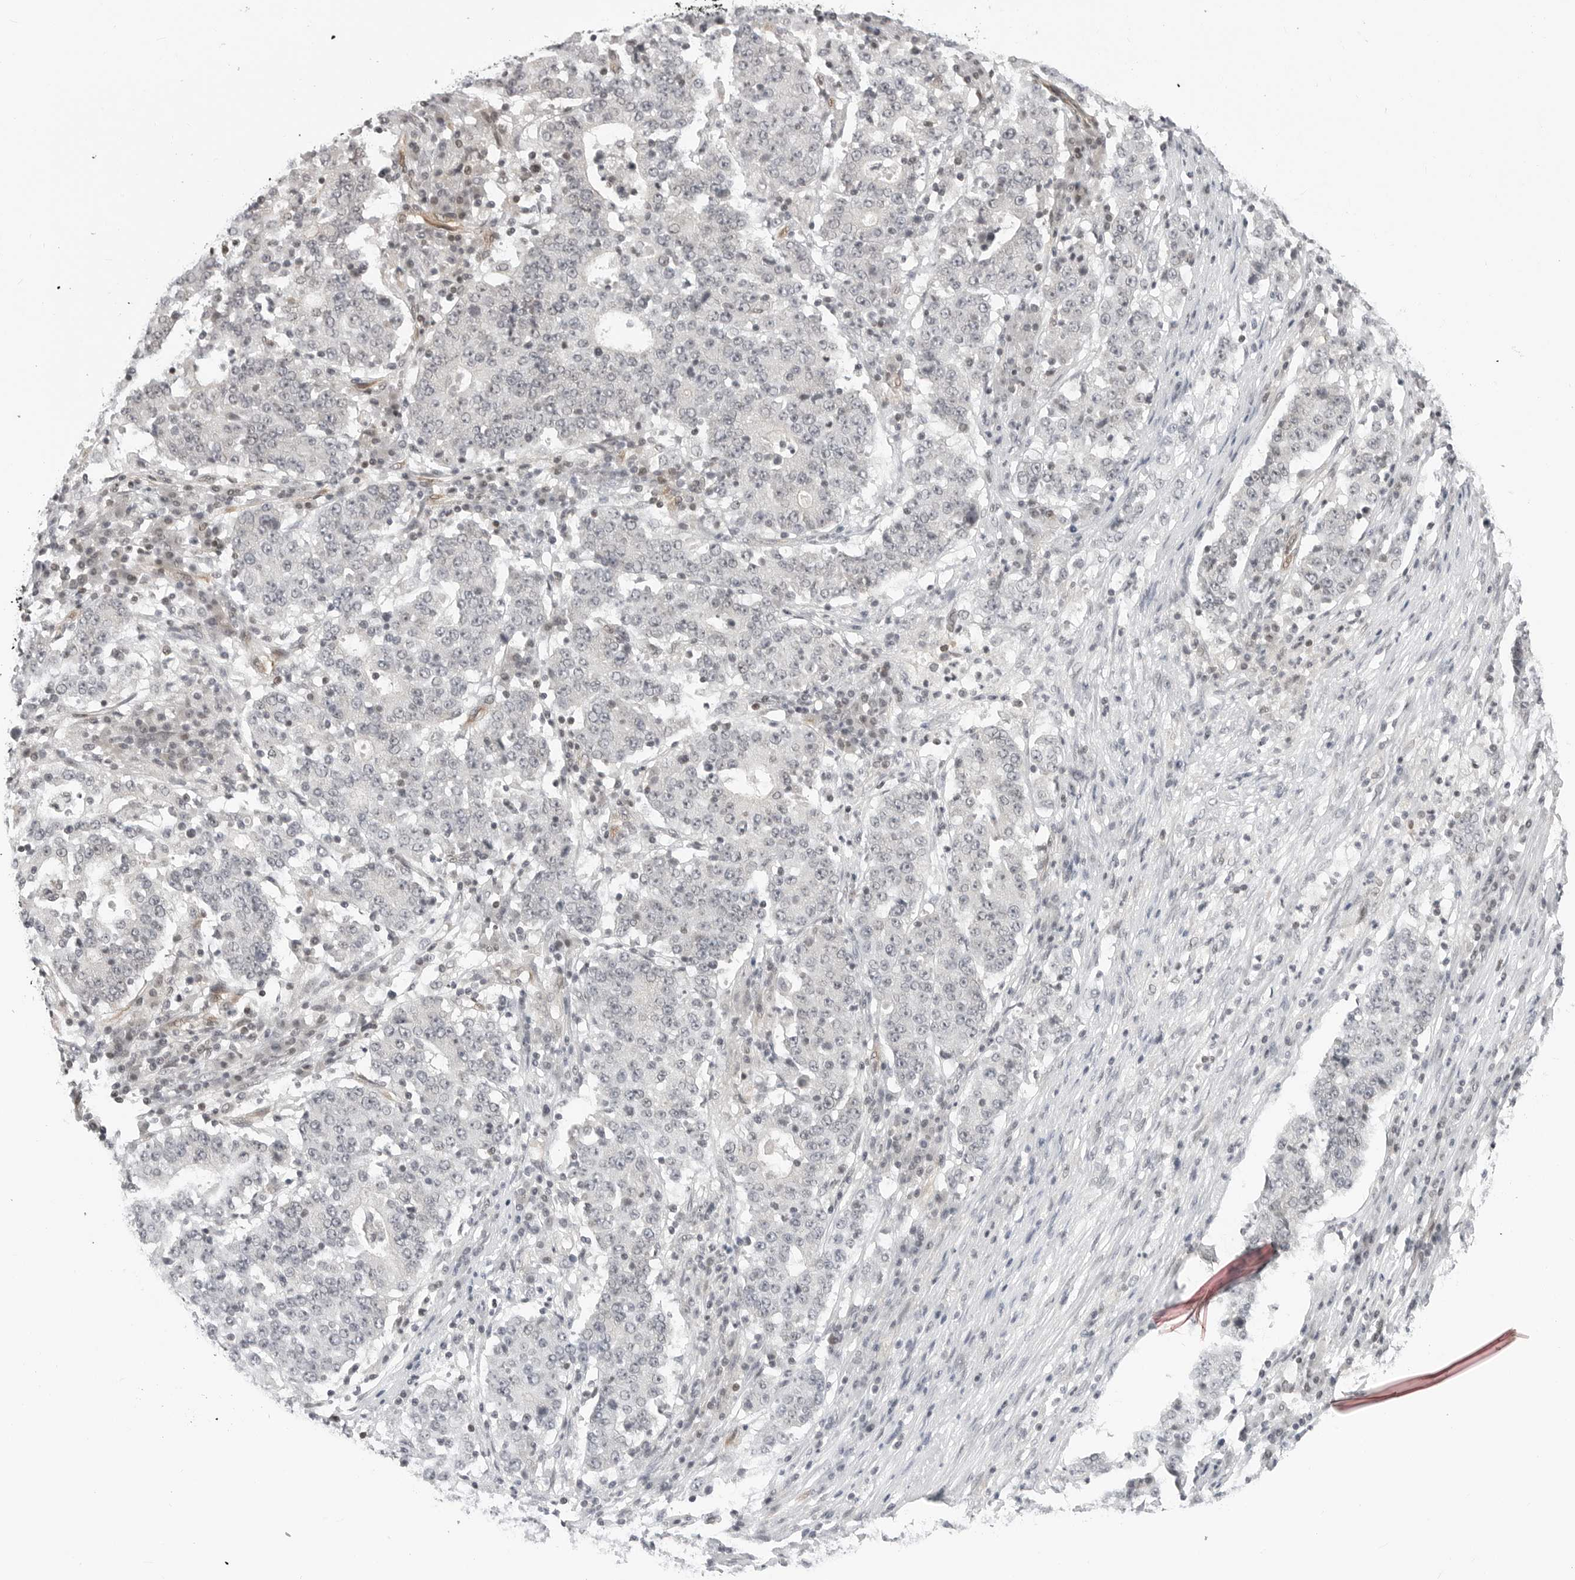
{"staining": {"intensity": "negative", "quantity": "none", "location": "none"}, "tissue": "stomach cancer", "cell_type": "Tumor cells", "image_type": "cancer", "snomed": [{"axis": "morphology", "description": "Adenocarcinoma, NOS"}, {"axis": "topography", "description": "Stomach"}], "caption": "There is no significant positivity in tumor cells of stomach adenocarcinoma.", "gene": "C8orf33", "patient": {"sex": "male", "age": 59}}